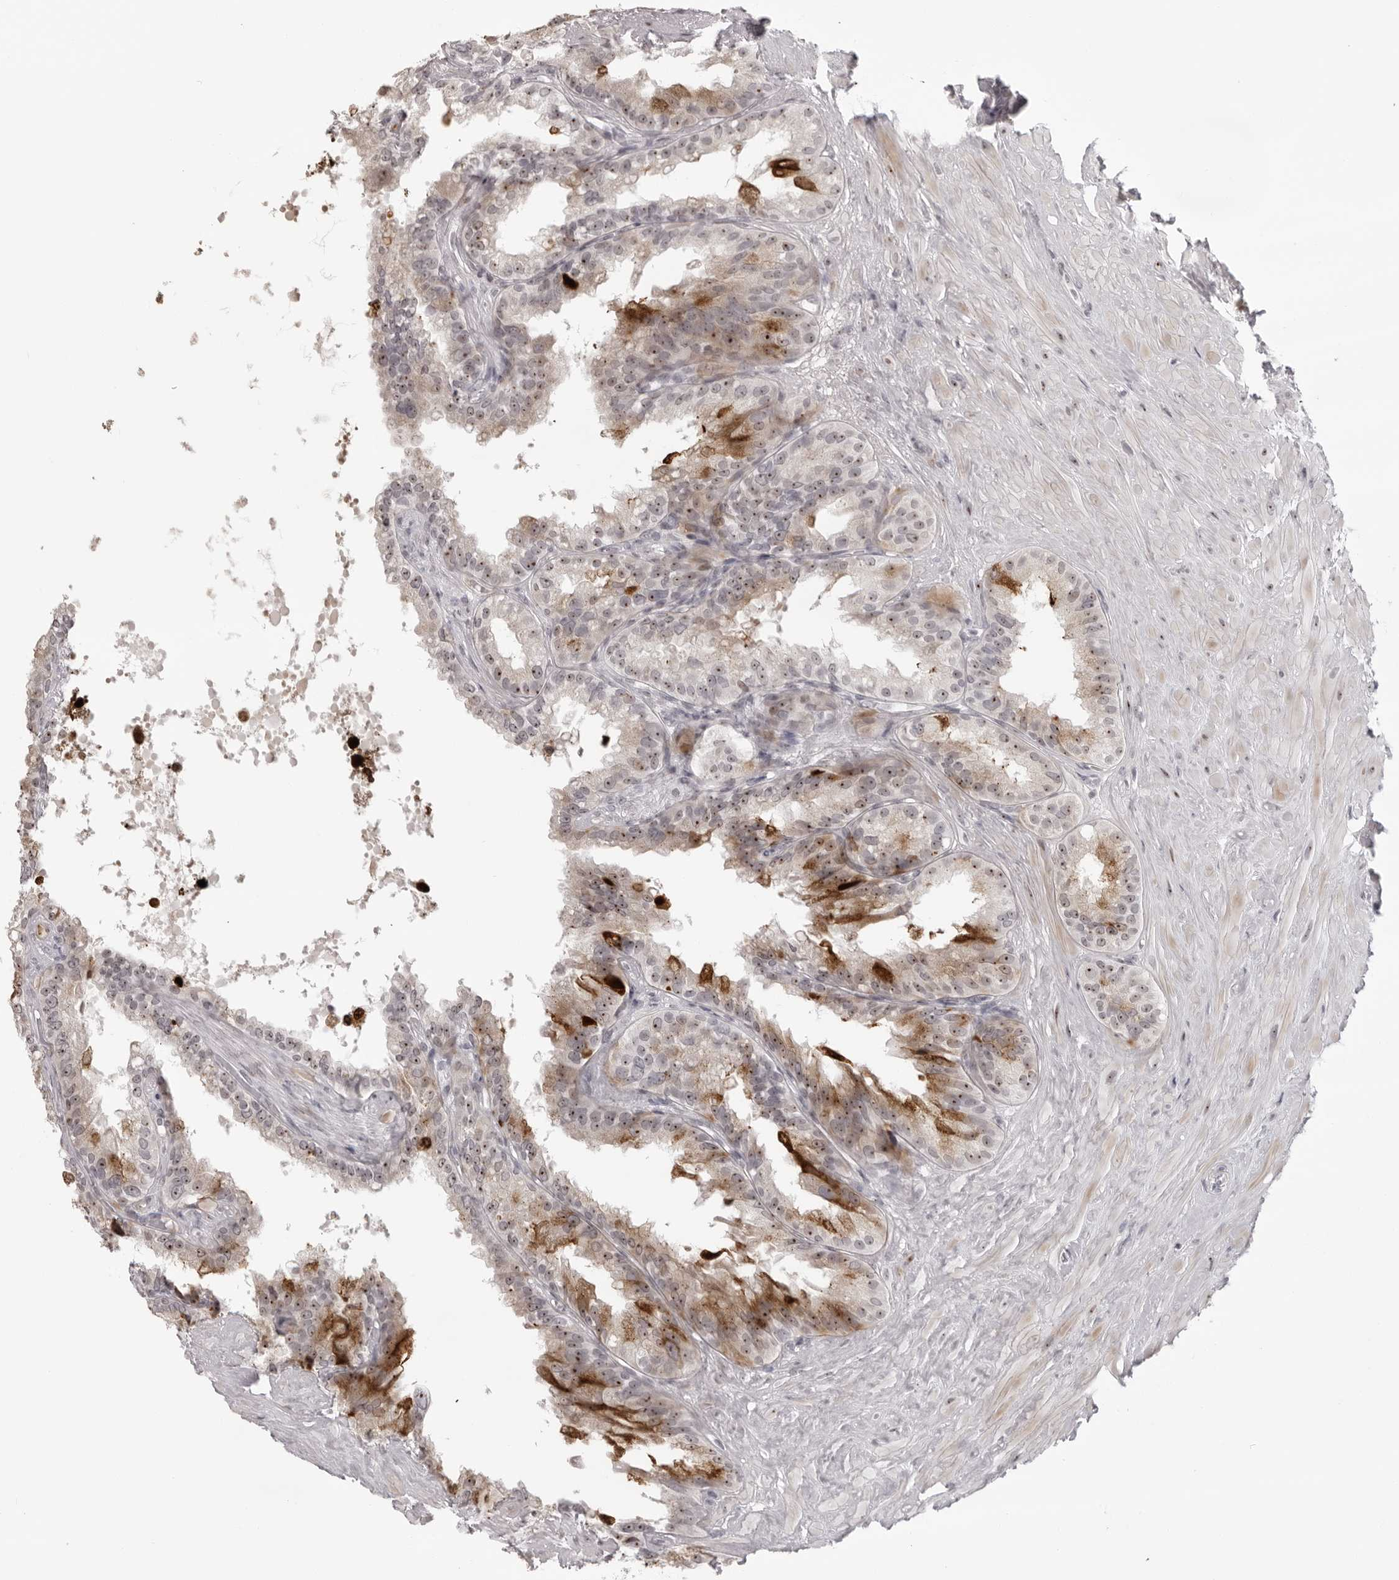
{"staining": {"intensity": "moderate", "quantity": "25%-75%", "location": "cytoplasmic/membranous,nuclear"}, "tissue": "seminal vesicle", "cell_type": "Glandular cells", "image_type": "normal", "snomed": [{"axis": "morphology", "description": "Normal tissue, NOS"}, {"axis": "topography", "description": "Seminal veicle"}], "caption": "Immunohistochemistry (IHC) staining of benign seminal vesicle, which displays medium levels of moderate cytoplasmic/membranous,nuclear expression in about 25%-75% of glandular cells indicating moderate cytoplasmic/membranous,nuclear protein positivity. The staining was performed using DAB (brown) for protein detection and nuclei were counterstained in hematoxylin (blue).", "gene": "HELZ", "patient": {"sex": "male", "age": 80}}